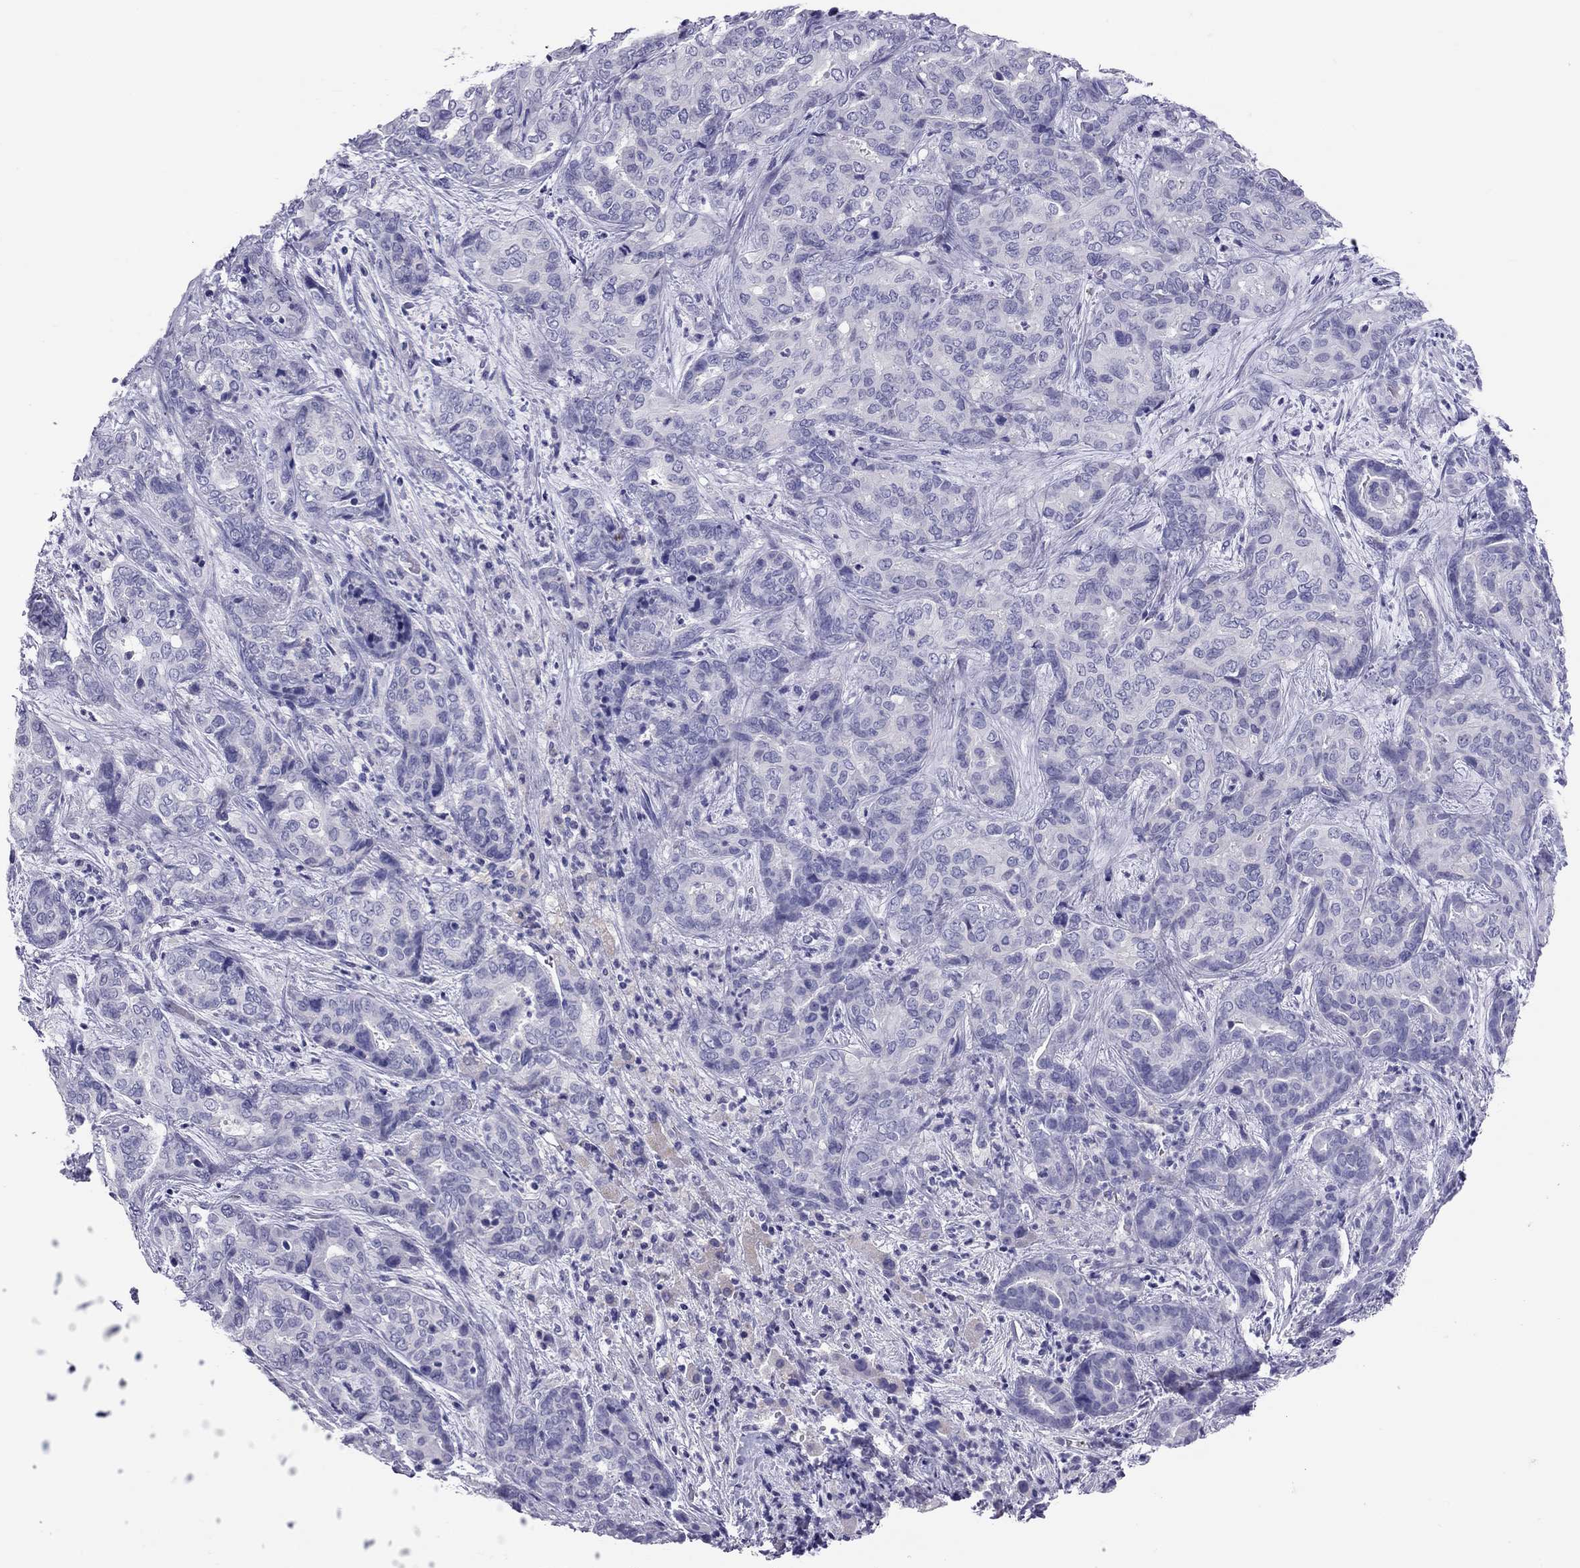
{"staining": {"intensity": "negative", "quantity": "none", "location": "none"}, "tissue": "liver cancer", "cell_type": "Tumor cells", "image_type": "cancer", "snomed": [{"axis": "morphology", "description": "Cholangiocarcinoma"}, {"axis": "topography", "description": "Liver"}], "caption": "Immunohistochemical staining of liver cancer (cholangiocarcinoma) exhibits no significant positivity in tumor cells. The staining is performed using DAB brown chromogen with nuclei counter-stained in using hematoxylin.", "gene": "PSMB11", "patient": {"sex": "female", "age": 64}}